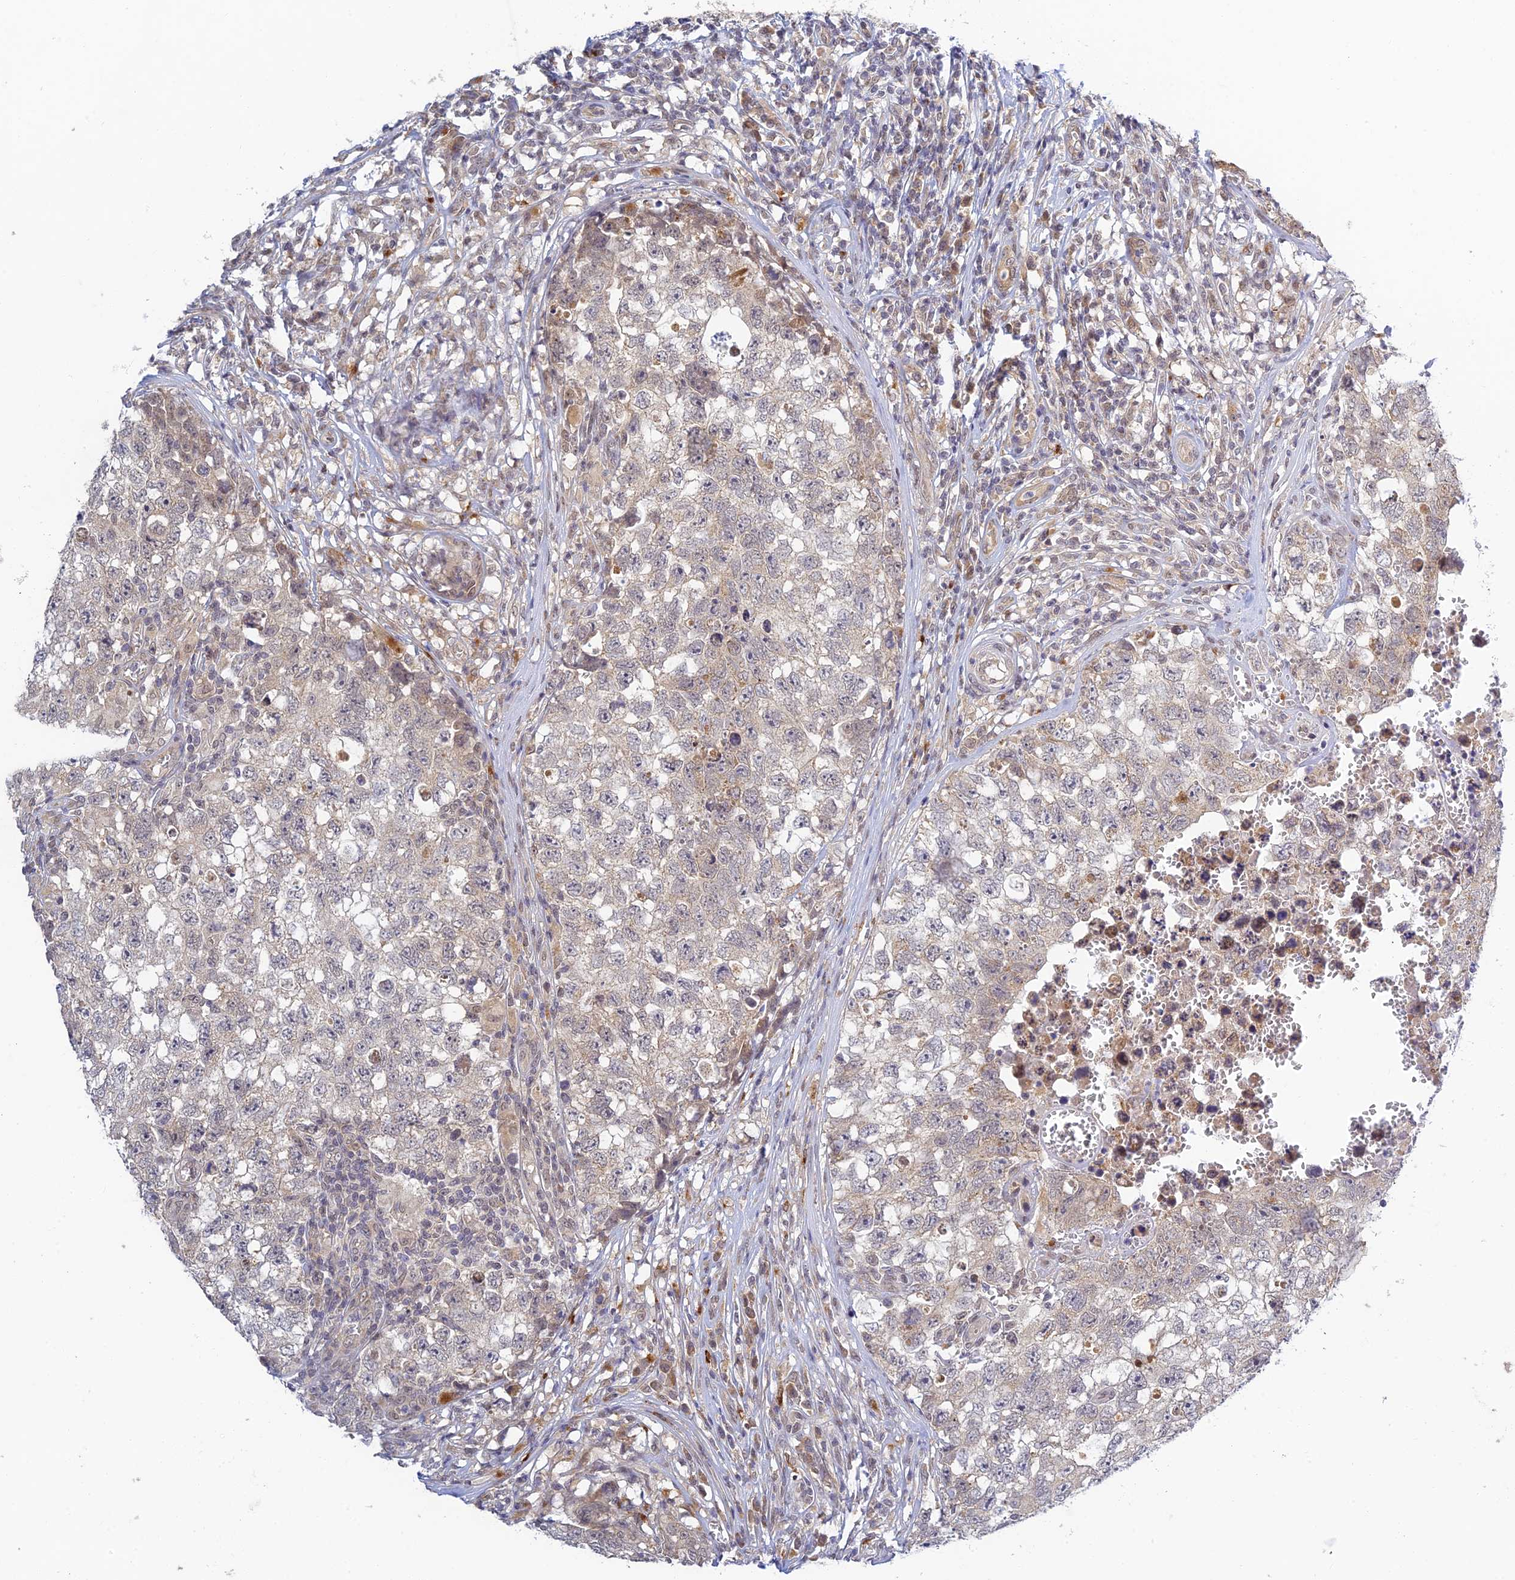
{"staining": {"intensity": "negative", "quantity": "none", "location": "none"}, "tissue": "testis cancer", "cell_type": "Tumor cells", "image_type": "cancer", "snomed": [{"axis": "morphology", "description": "Seminoma, NOS"}, {"axis": "morphology", "description": "Carcinoma, Embryonal, NOS"}, {"axis": "topography", "description": "Testis"}], "caption": "Immunohistochemistry (IHC) of testis cancer shows no expression in tumor cells.", "gene": "SKIC8", "patient": {"sex": "male", "age": 29}}